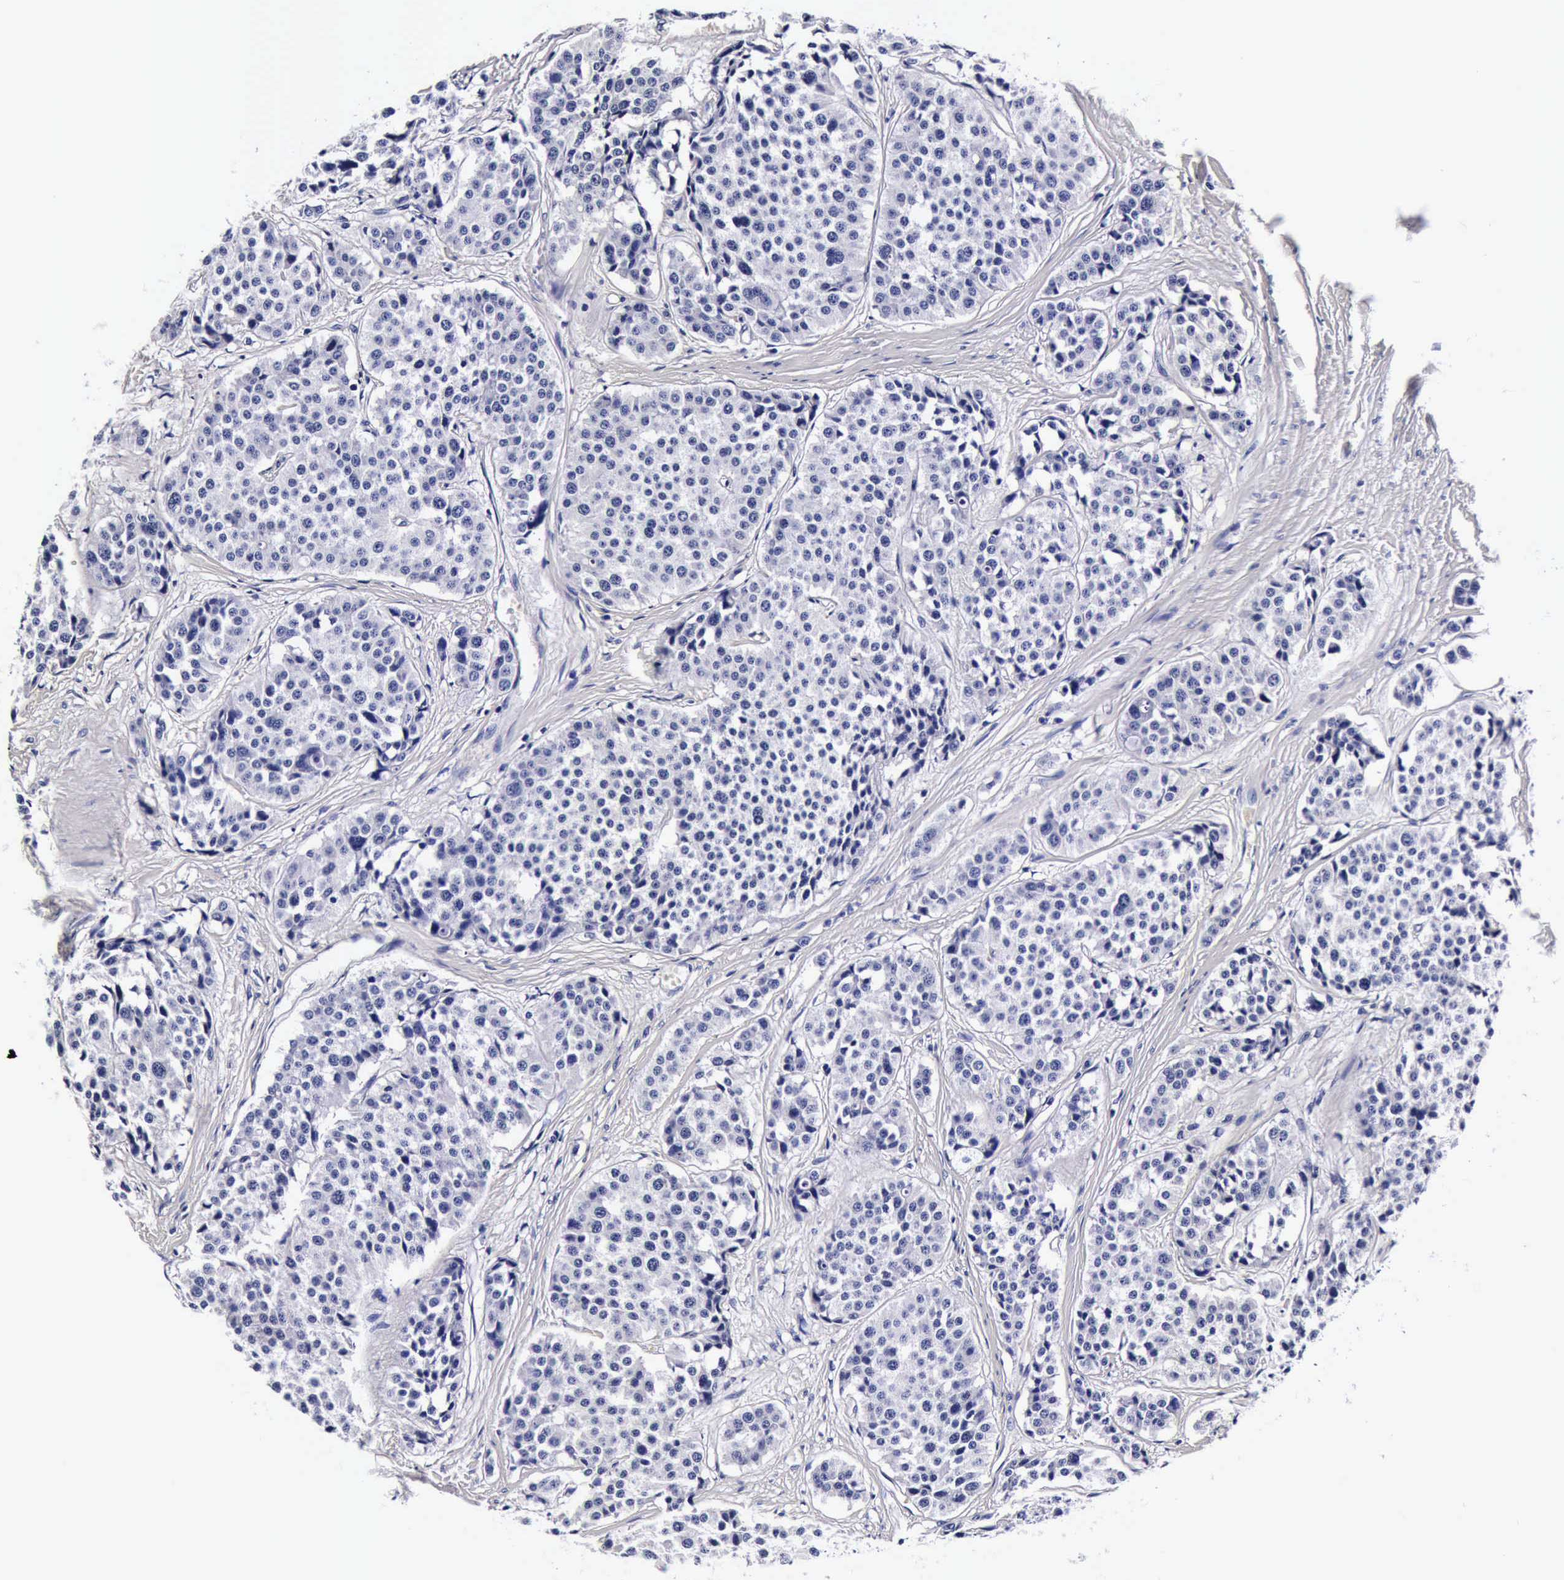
{"staining": {"intensity": "negative", "quantity": "none", "location": "none"}, "tissue": "carcinoid", "cell_type": "Tumor cells", "image_type": "cancer", "snomed": [{"axis": "morphology", "description": "Carcinoid, malignant, NOS"}, {"axis": "topography", "description": "Small intestine"}], "caption": "This micrograph is of carcinoid stained with immunohistochemistry (IHC) to label a protein in brown with the nuclei are counter-stained blue. There is no expression in tumor cells. (DAB immunohistochemistry with hematoxylin counter stain).", "gene": "IAPP", "patient": {"sex": "male", "age": 60}}